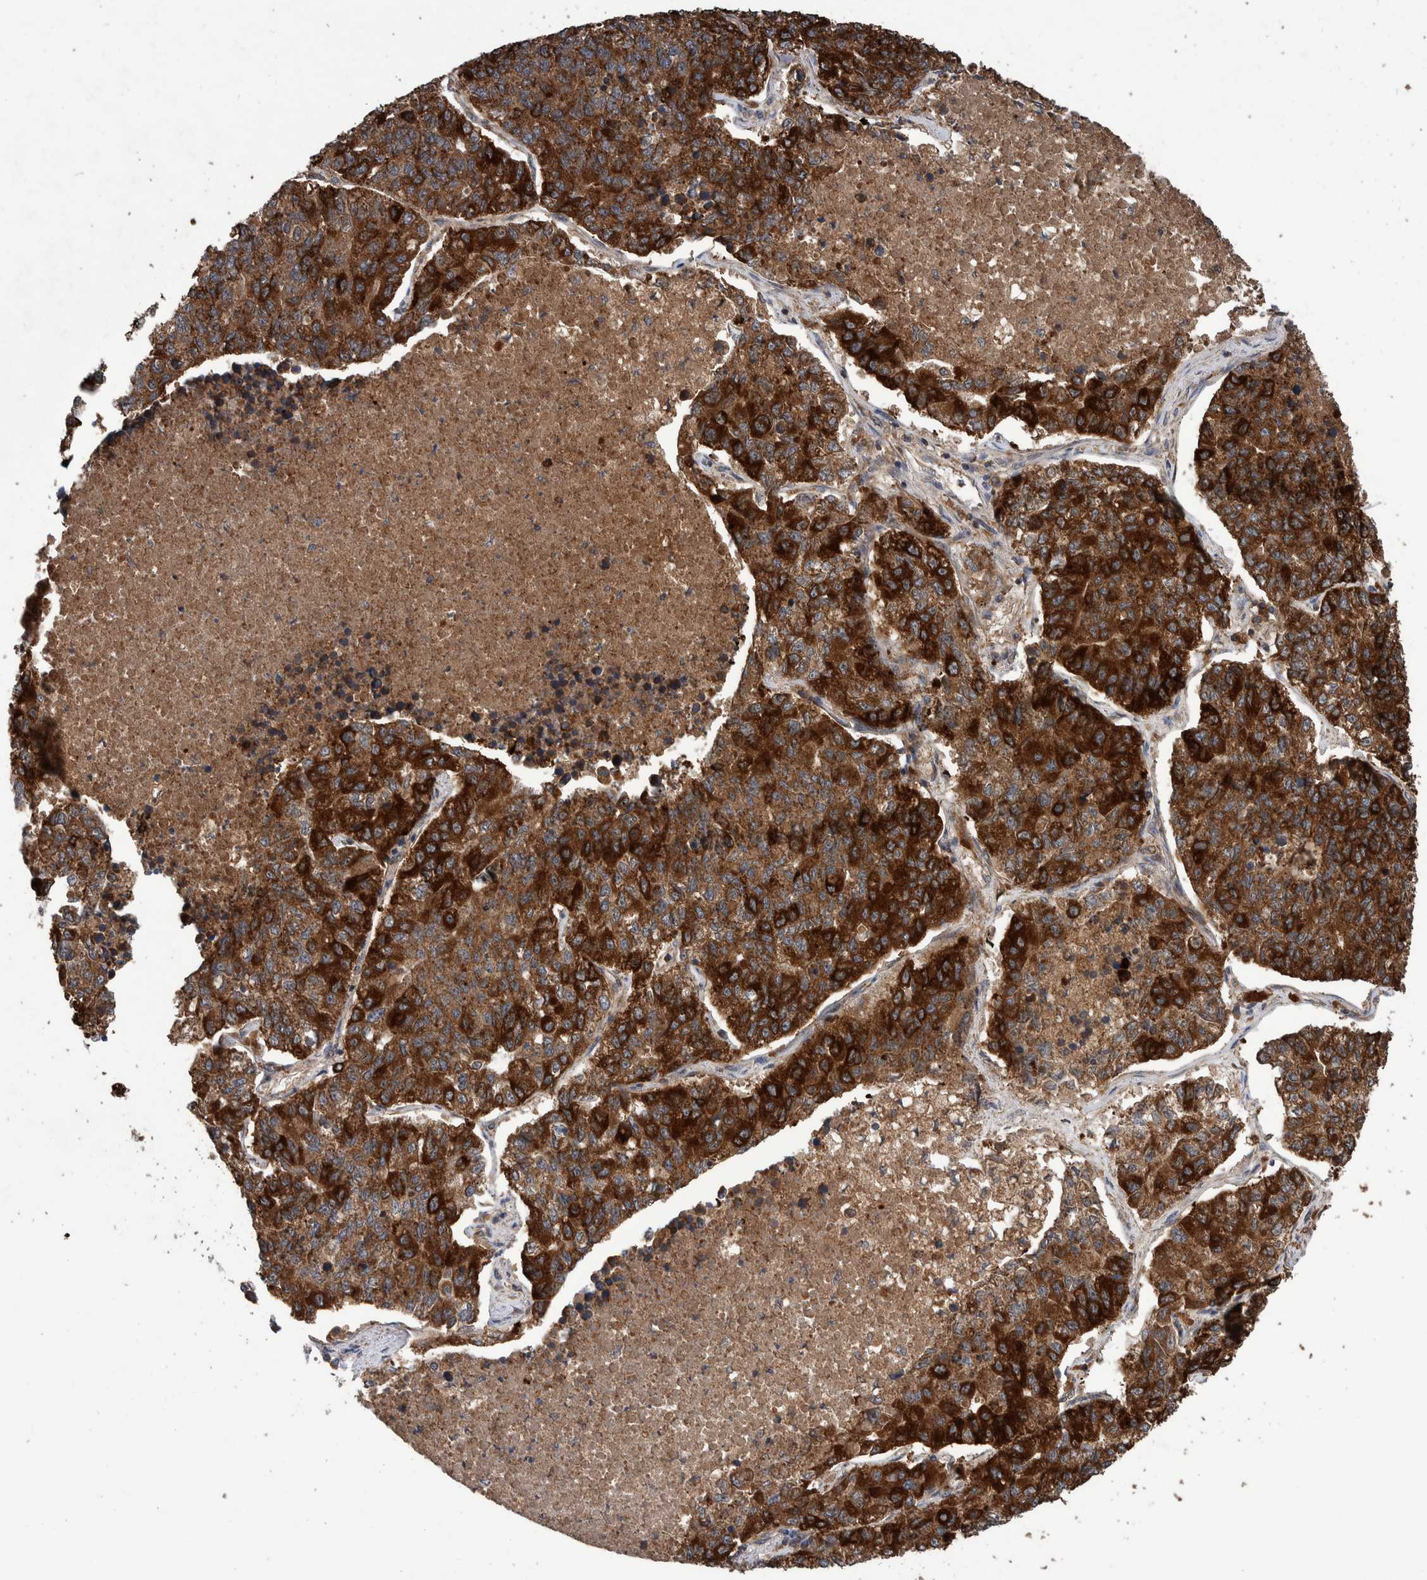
{"staining": {"intensity": "strong", "quantity": ">75%", "location": "cytoplasmic/membranous"}, "tissue": "lung cancer", "cell_type": "Tumor cells", "image_type": "cancer", "snomed": [{"axis": "morphology", "description": "Adenocarcinoma, NOS"}, {"axis": "topography", "description": "Lung"}], "caption": "This image demonstrates lung cancer (adenocarcinoma) stained with immunohistochemistry to label a protein in brown. The cytoplasmic/membranous of tumor cells show strong positivity for the protein. Nuclei are counter-stained blue.", "gene": "TRIM16", "patient": {"sex": "male", "age": 49}}